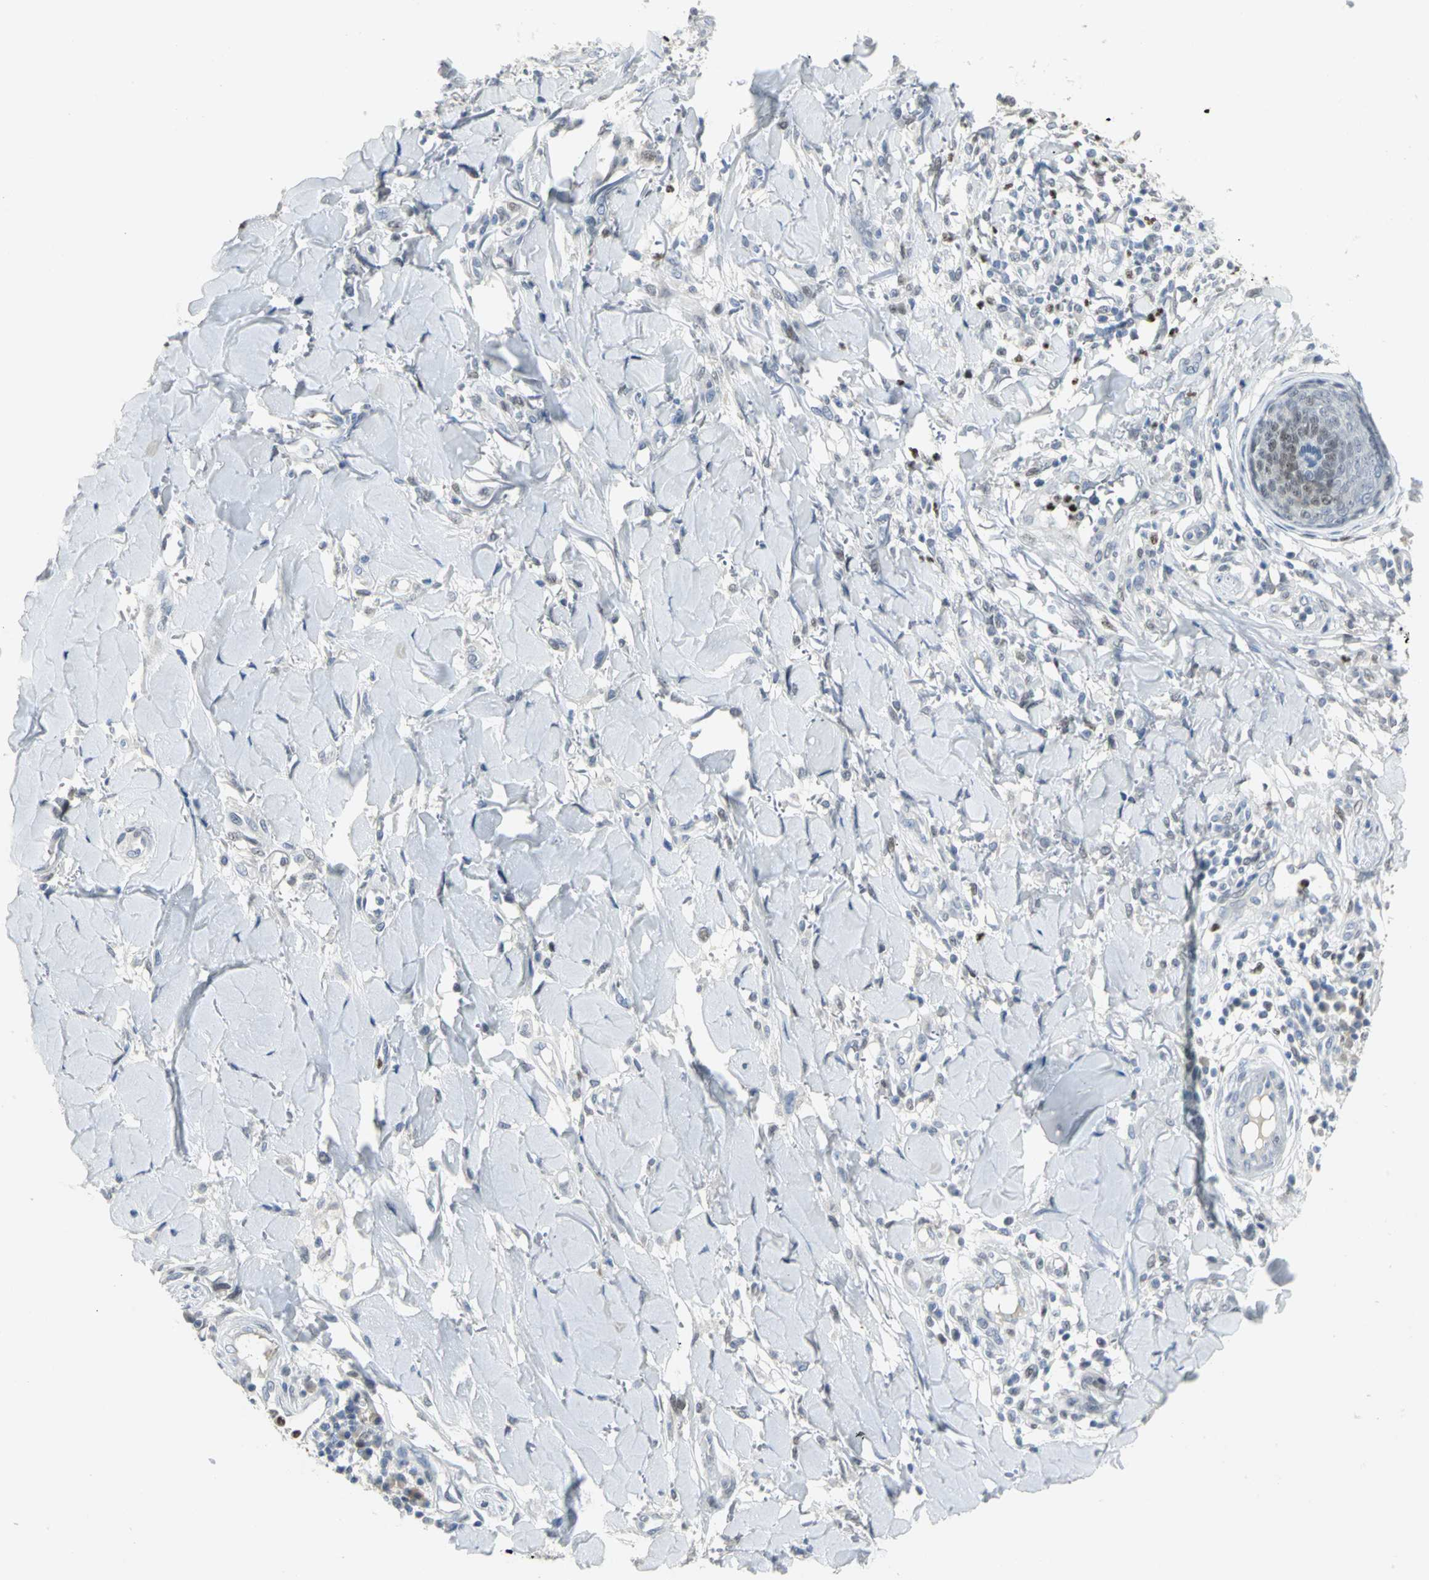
{"staining": {"intensity": "negative", "quantity": "none", "location": "none"}, "tissue": "skin cancer", "cell_type": "Tumor cells", "image_type": "cancer", "snomed": [{"axis": "morphology", "description": "Squamous cell carcinoma, NOS"}, {"axis": "topography", "description": "Skin"}], "caption": "Immunohistochemical staining of skin squamous cell carcinoma reveals no significant staining in tumor cells.", "gene": "BCL6", "patient": {"sex": "female", "age": 78}}